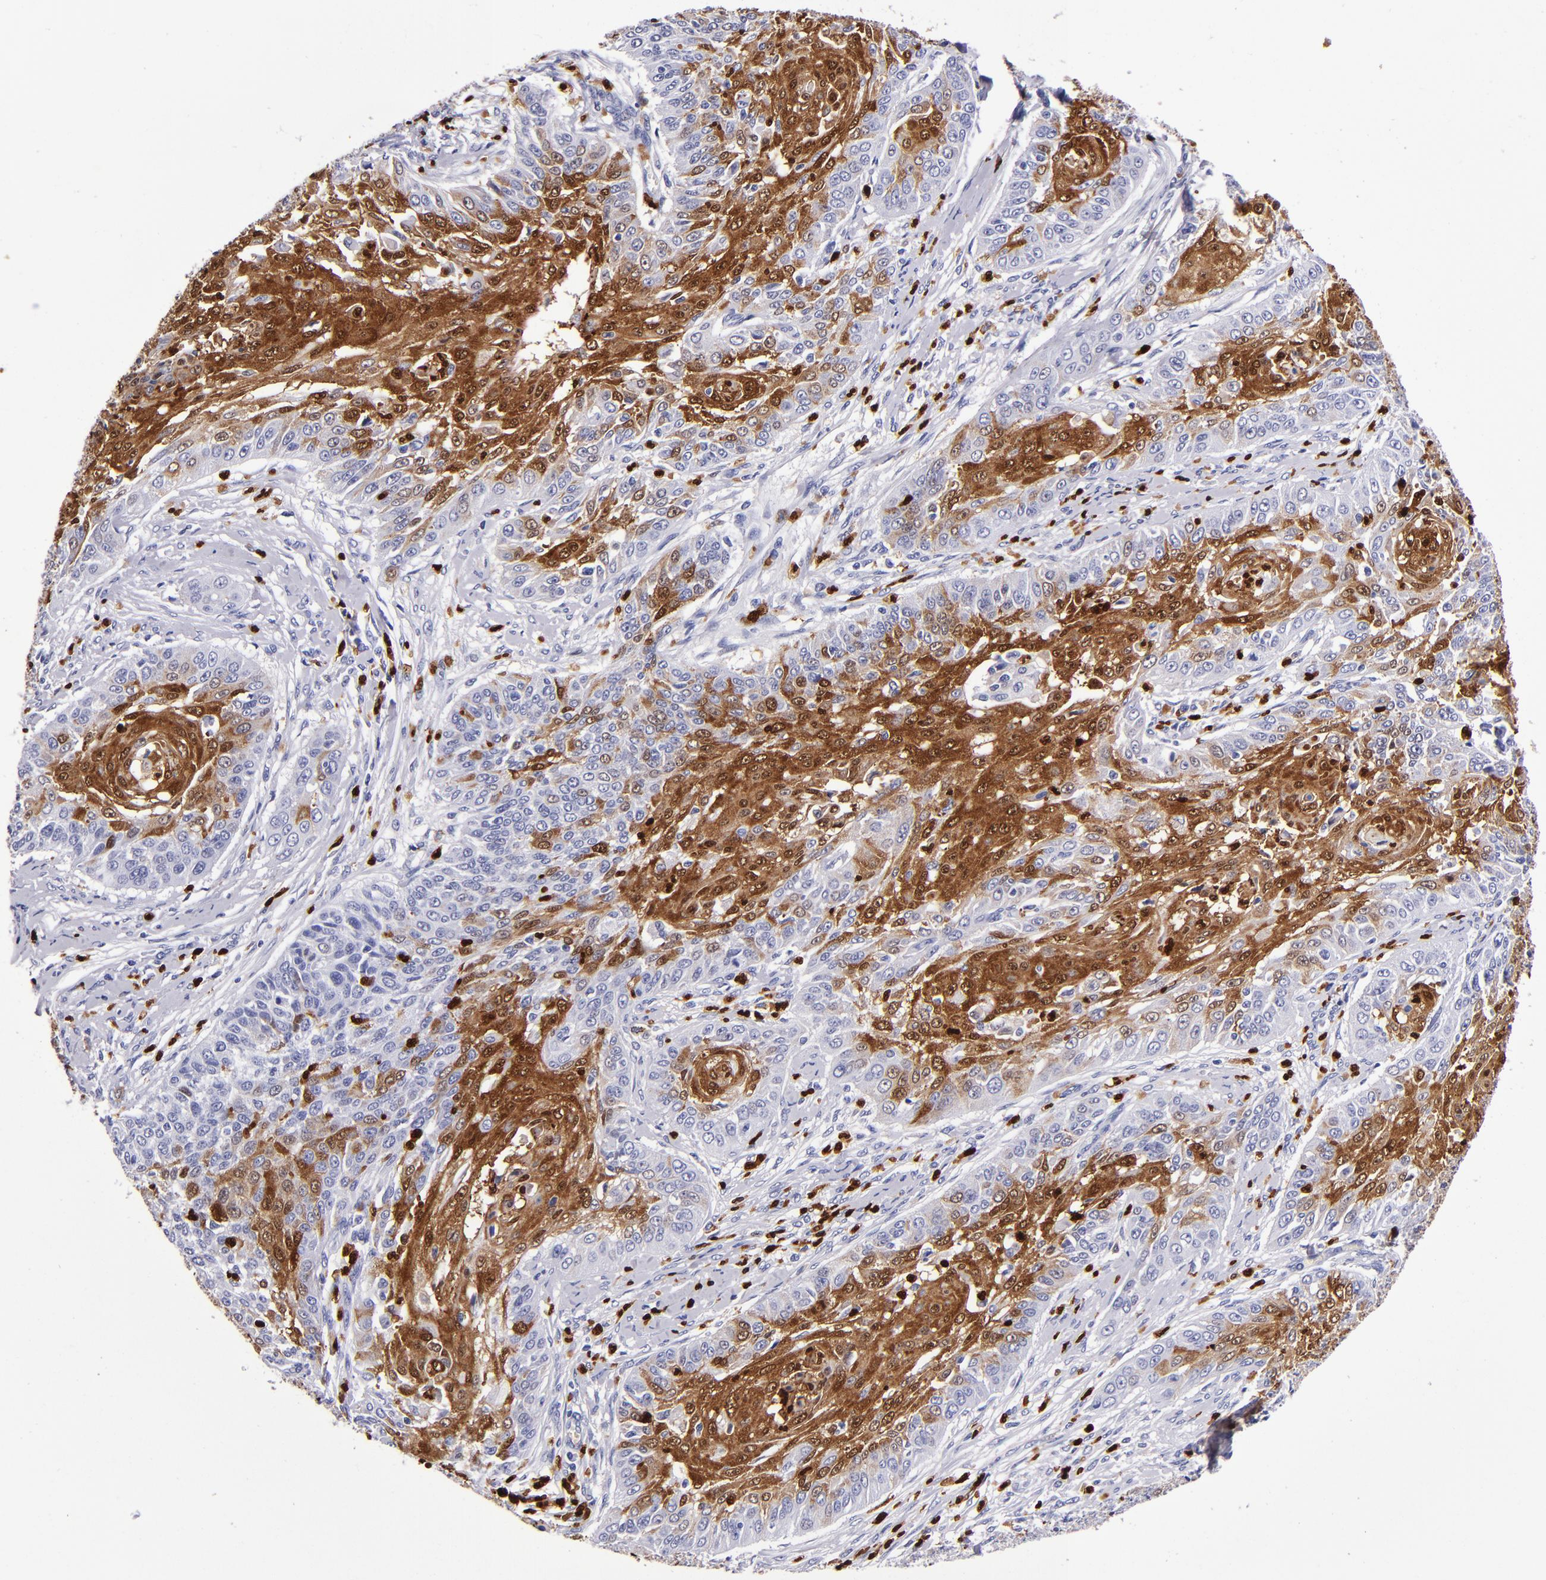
{"staining": {"intensity": "strong", "quantity": ">75%", "location": "cytoplasmic/membranous,nuclear"}, "tissue": "cervical cancer", "cell_type": "Tumor cells", "image_type": "cancer", "snomed": [{"axis": "morphology", "description": "Squamous cell carcinoma, NOS"}, {"axis": "topography", "description": "Cervix"}], "caption": "Strong cytoplasmic/membranous and nuclear positivity is present in about >75% of tumor cells in cervical cancer. (DAB IHC with brightfield microscopy, high magnification).", "gene": "S100A8", "patient": {"sex": "female", "age": 64}}